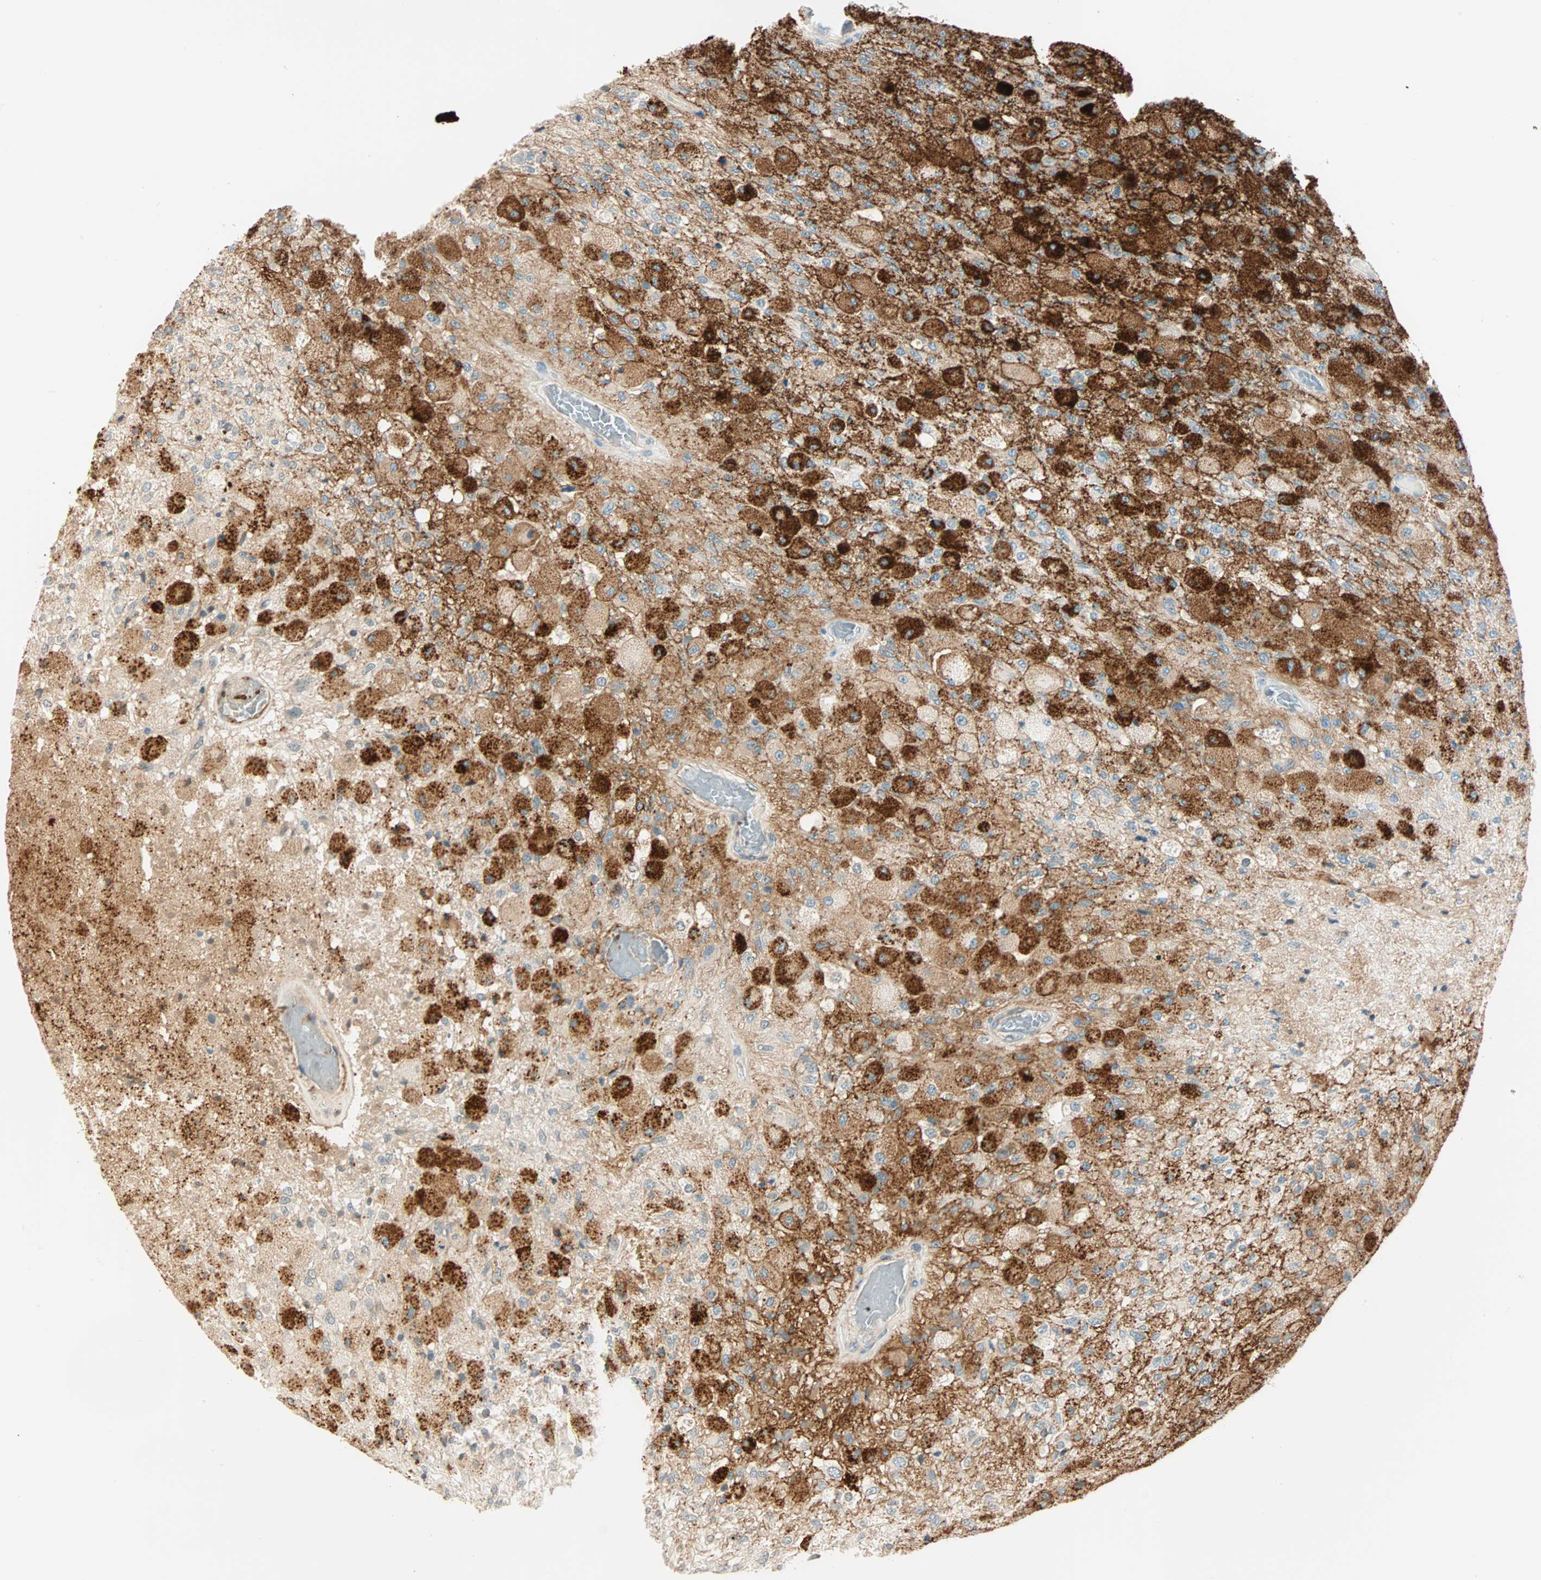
{"staining": {"intensity": "strong", "quantity": "25%-75%", "location": "cytoplasmic/membranous"}, "tissue": "glioma", "cell_type": "Tumor cells", "image_type": "cancer", "snomed": [{"axis": "morphology", "description": "Normal tissue, NOS"}, {"axis": "morphology", "description": "Glioma, malignant, High grade"}, {"axis": "topography", "description": "Cerebral cortex"}], "caption": "DAB (3,3'-diaminobenzidine) immunohistochemical staining of malignant glioma (high-grade) demonstrates strong cytoplasmic/membranous protein positivity in approximately 25%-75% of tumor cells. (DAB (3,3'-diaminobenzidine) = brown stain, brightfield microscopy at high magnification).", "gene": "BCAN", "patient": {"sex": "male", "age": 77}}